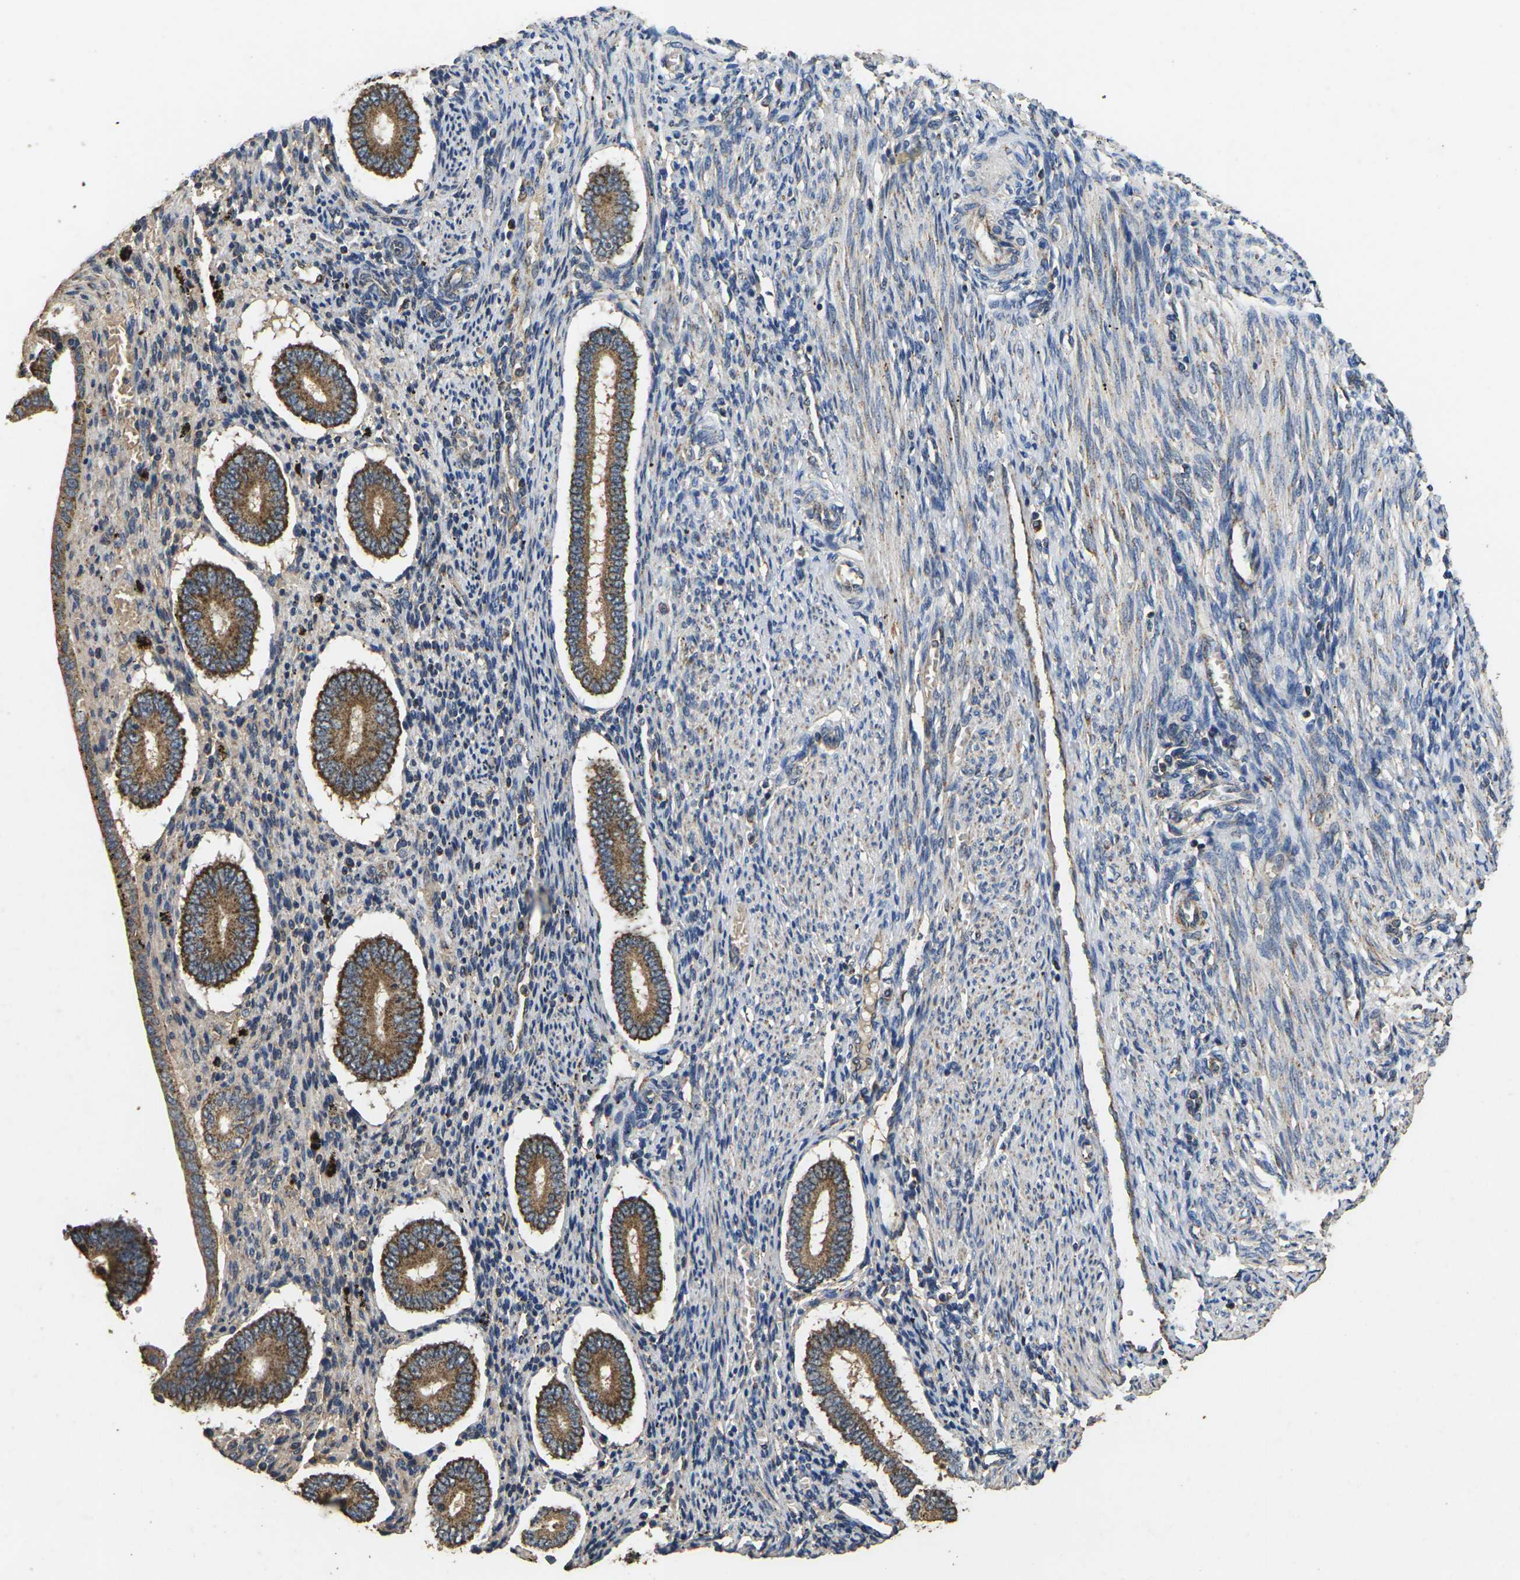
{"staining": {"intensity": "moderate", "quantity": ">75%", "location": "cytoplasmic/membranous"}, "tissue": "endometrium", "cell_type": "Cells in endometrial stroma", "image_type": "normal", "snomed": [{"axis": "morphology", "description": "Normal tissue, NOS"}, {"axis": "topography", "description": "Endometrium"}], "caption": "A histopathology image of endometrium stained for a protein exhibits moderate cytoplasmic/membranous brown staining in cells in endometrial stroma. (IHC, brightfield microscopy, high magnification).", "gene": "MAPK11", "patient": {"sex": "female", "age": 42}}